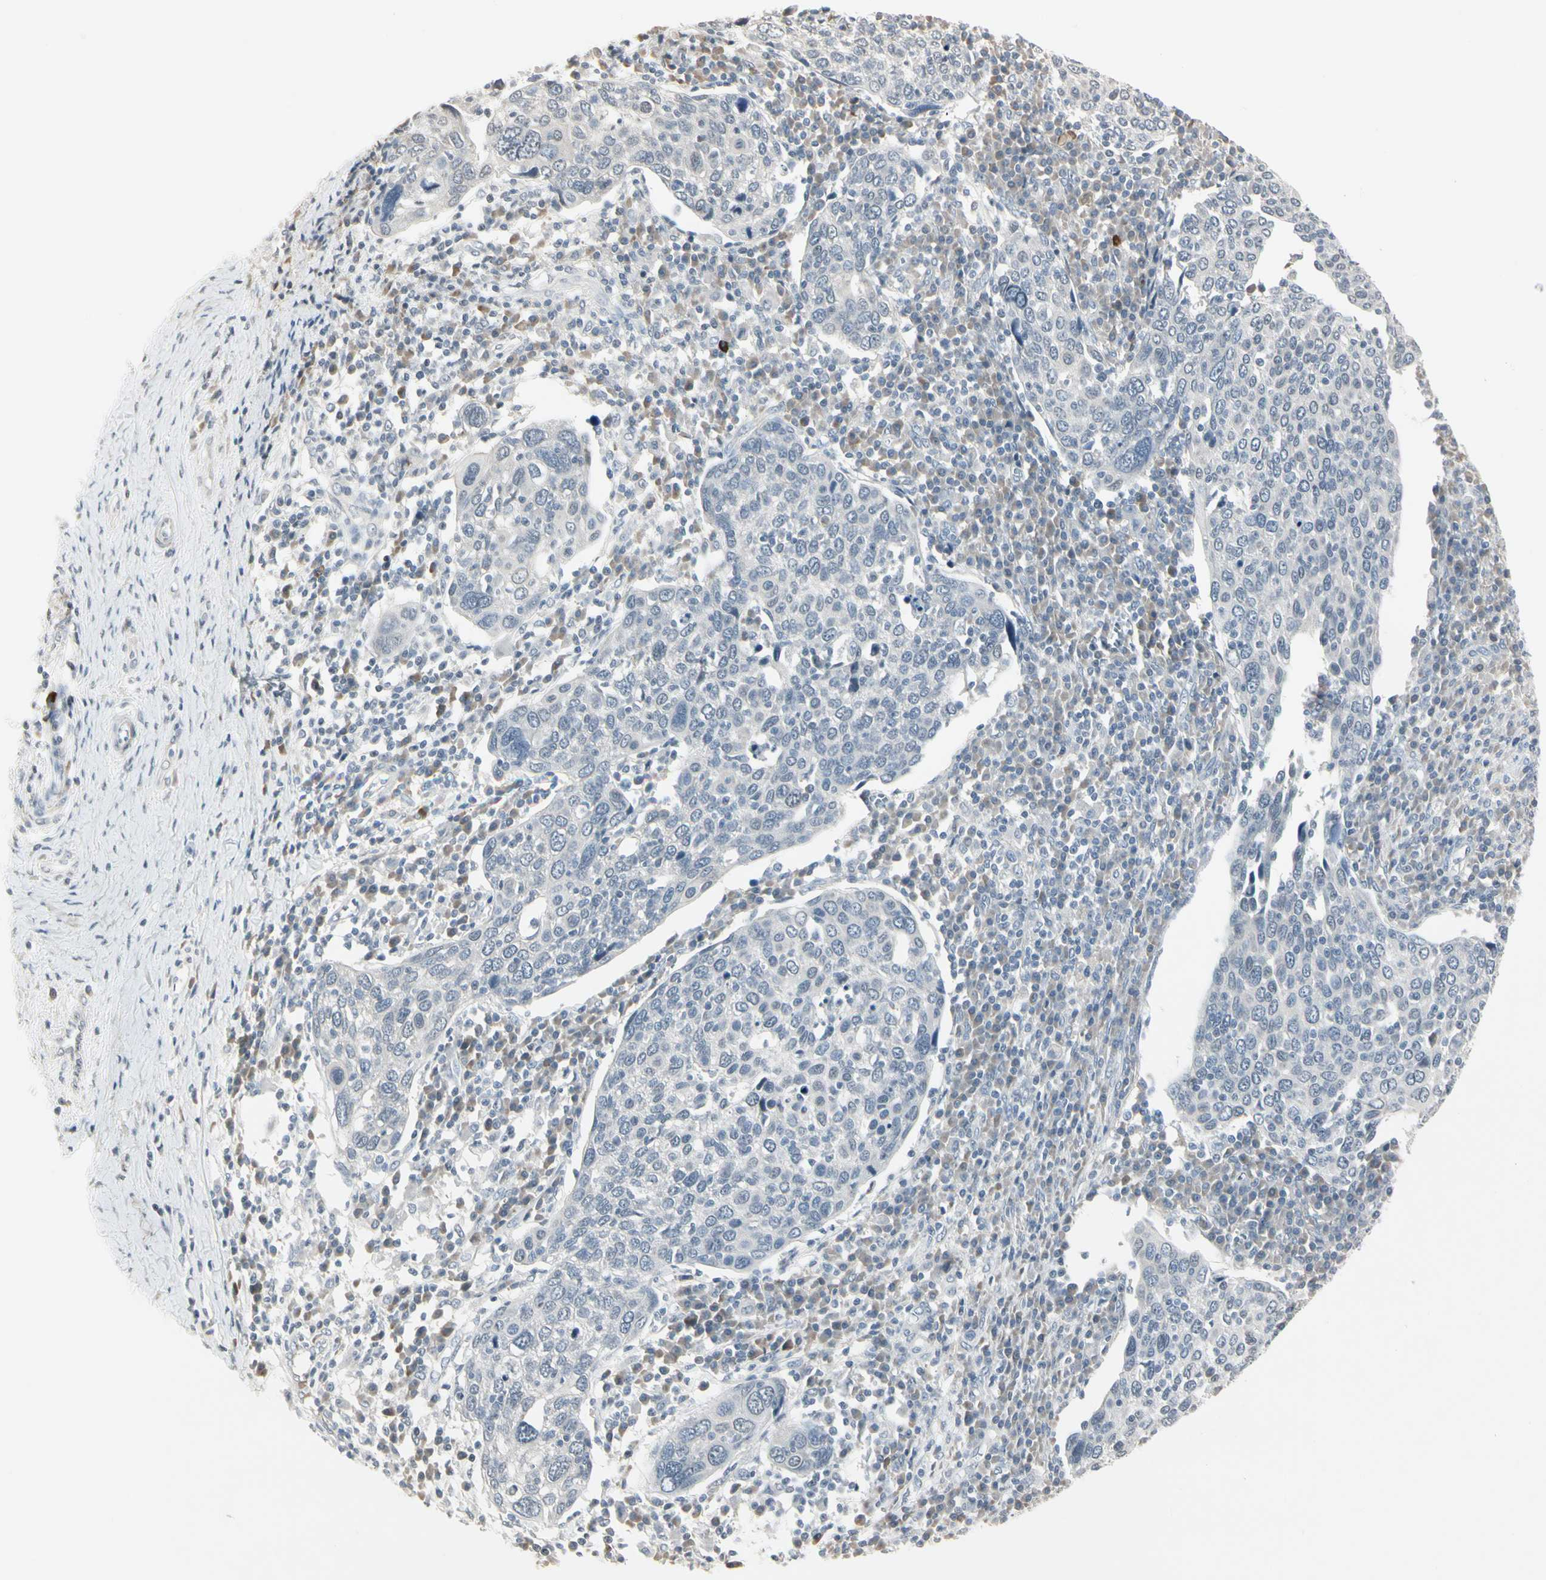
{"staining": {"intensity": "negative", "quantity": "none", "location": "none"}, "tissue": "cervical cancer", "cell_type": "Tumor cells", "image_type": "cancer", "snomed": [{"axis": "morphology", "description": "Squamous cell carcinoma, NOS"}, {"axis": "topography", "description": "Cervix"}], "caption": "Cervical squamous cell carcinoma was stained to show a protein in brown. There is no significant staining in tumor cells.", "gene": "DMPK", "patient": {"sex": "female", "age": 40}}